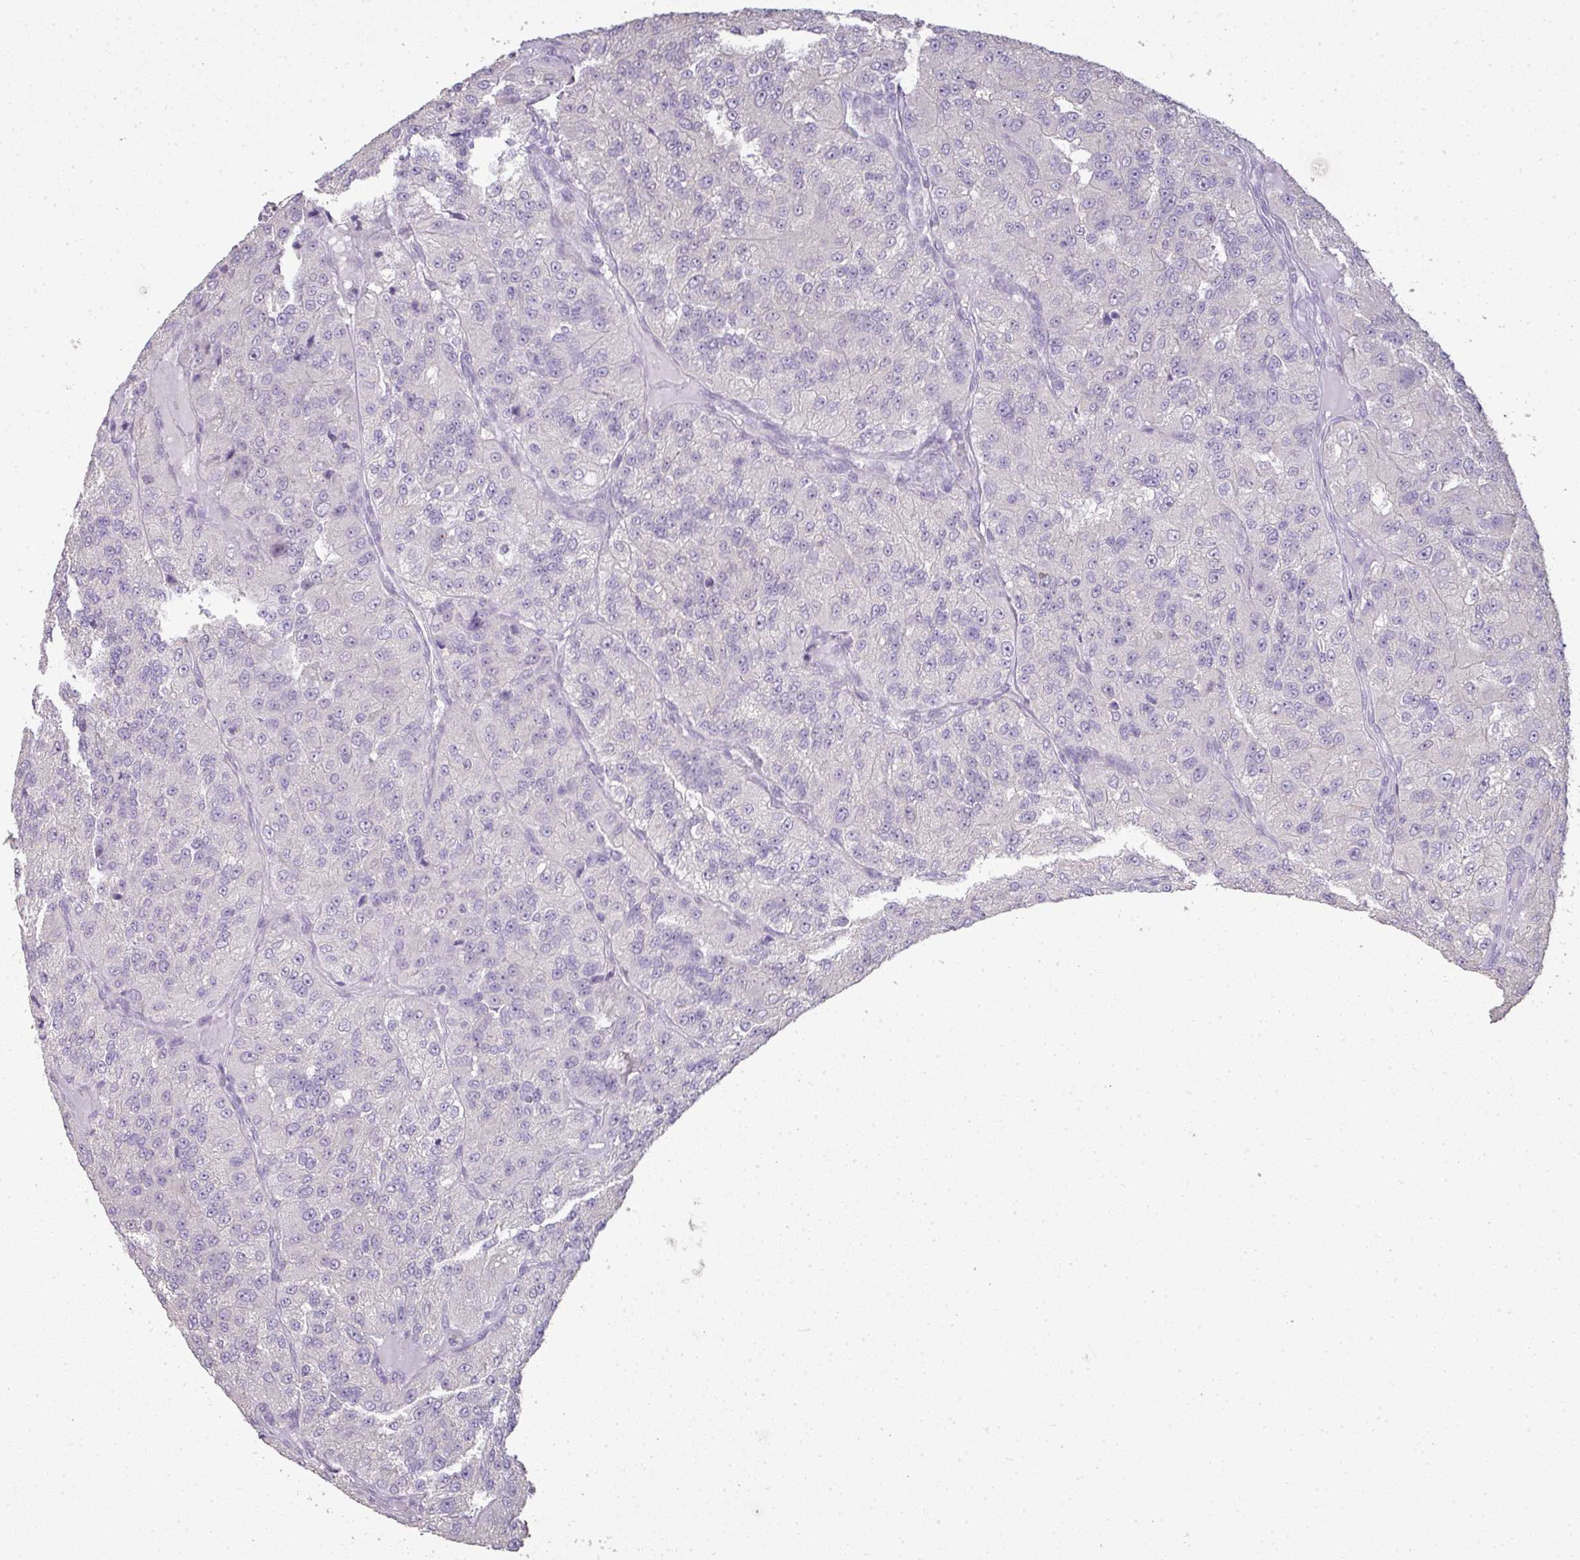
{"staining": {"intensity": "negative", "quantity": "none", "location": "none"}, "tissue": "renal cancer", "cell_type": "Tumor cells", "image_type": "cancer", "snomed": [{"axis": "morphology", "description": "Adenocarcinoma, NOS"}, {"axis": "topography", "description": "Kidney"}], "caption": "Human renal adenocarcinoma stained for a protein using IHC displays no positivity in tumor cells.", "gene": "LY9", "patient": {"sex": "female", "age": 63}}